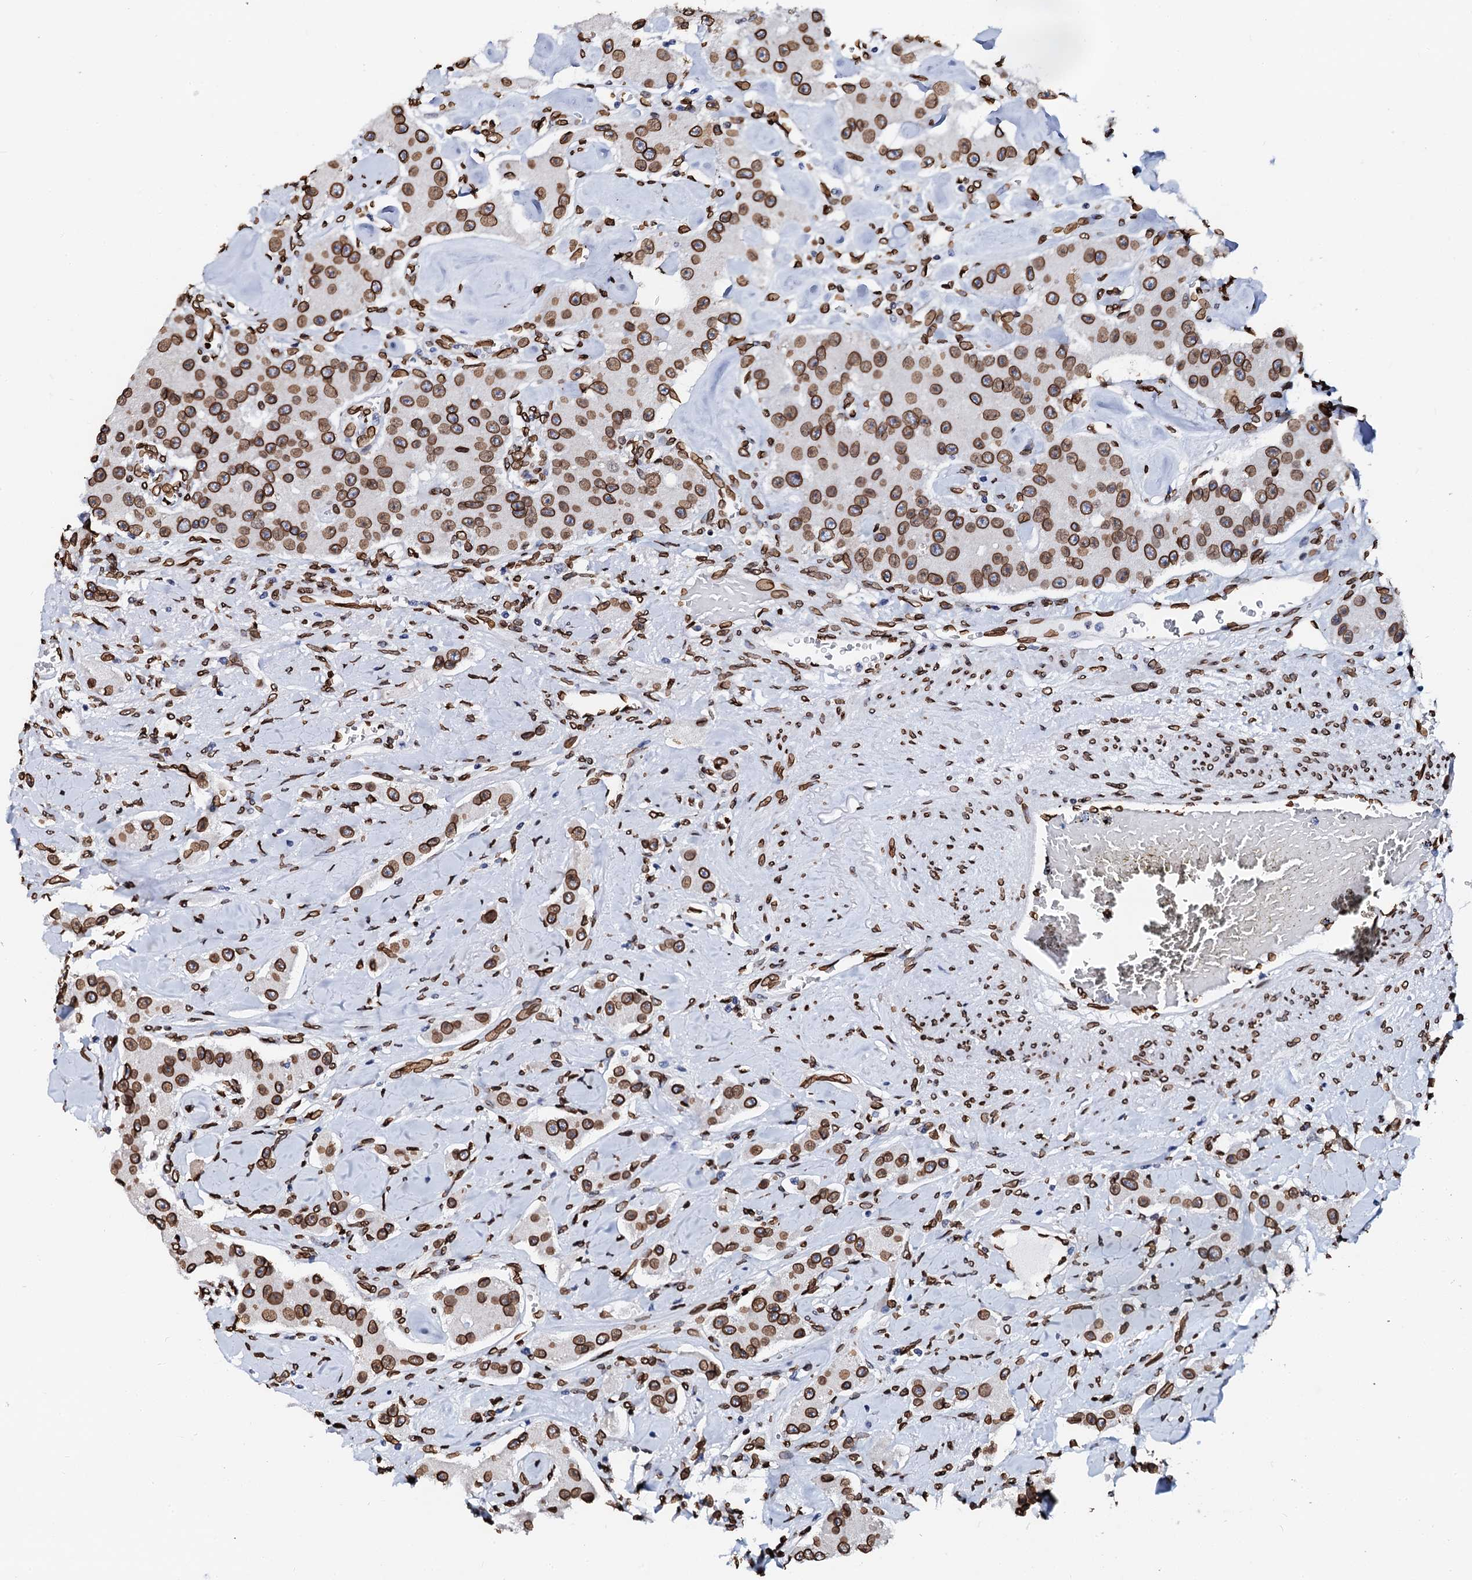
{"staining": {"intensity": "strong", "quantity": ">75%", "location": "cytoplasmic/membranous,nuclear"}, "tissue": "carcinoid", "cell_type": "Tumor cells", "image_type": "cancer", "snomed": [{"axis": "morphology", "description": "Carcinoid, malignant, NOS"}, {"axis": "topography", "description": "Pancreas"}], "caption": "An image of malignant carcinoid stained for a protein exhibits strong cytoplasmic/membranous and nuclear brown staining in tumor cells. Immunohistochemistry stains the protein of interest in brown and the nuclei are stained blue.", "gene": "KATNAL2", "patient": {"sex": "male", "age": 41}}